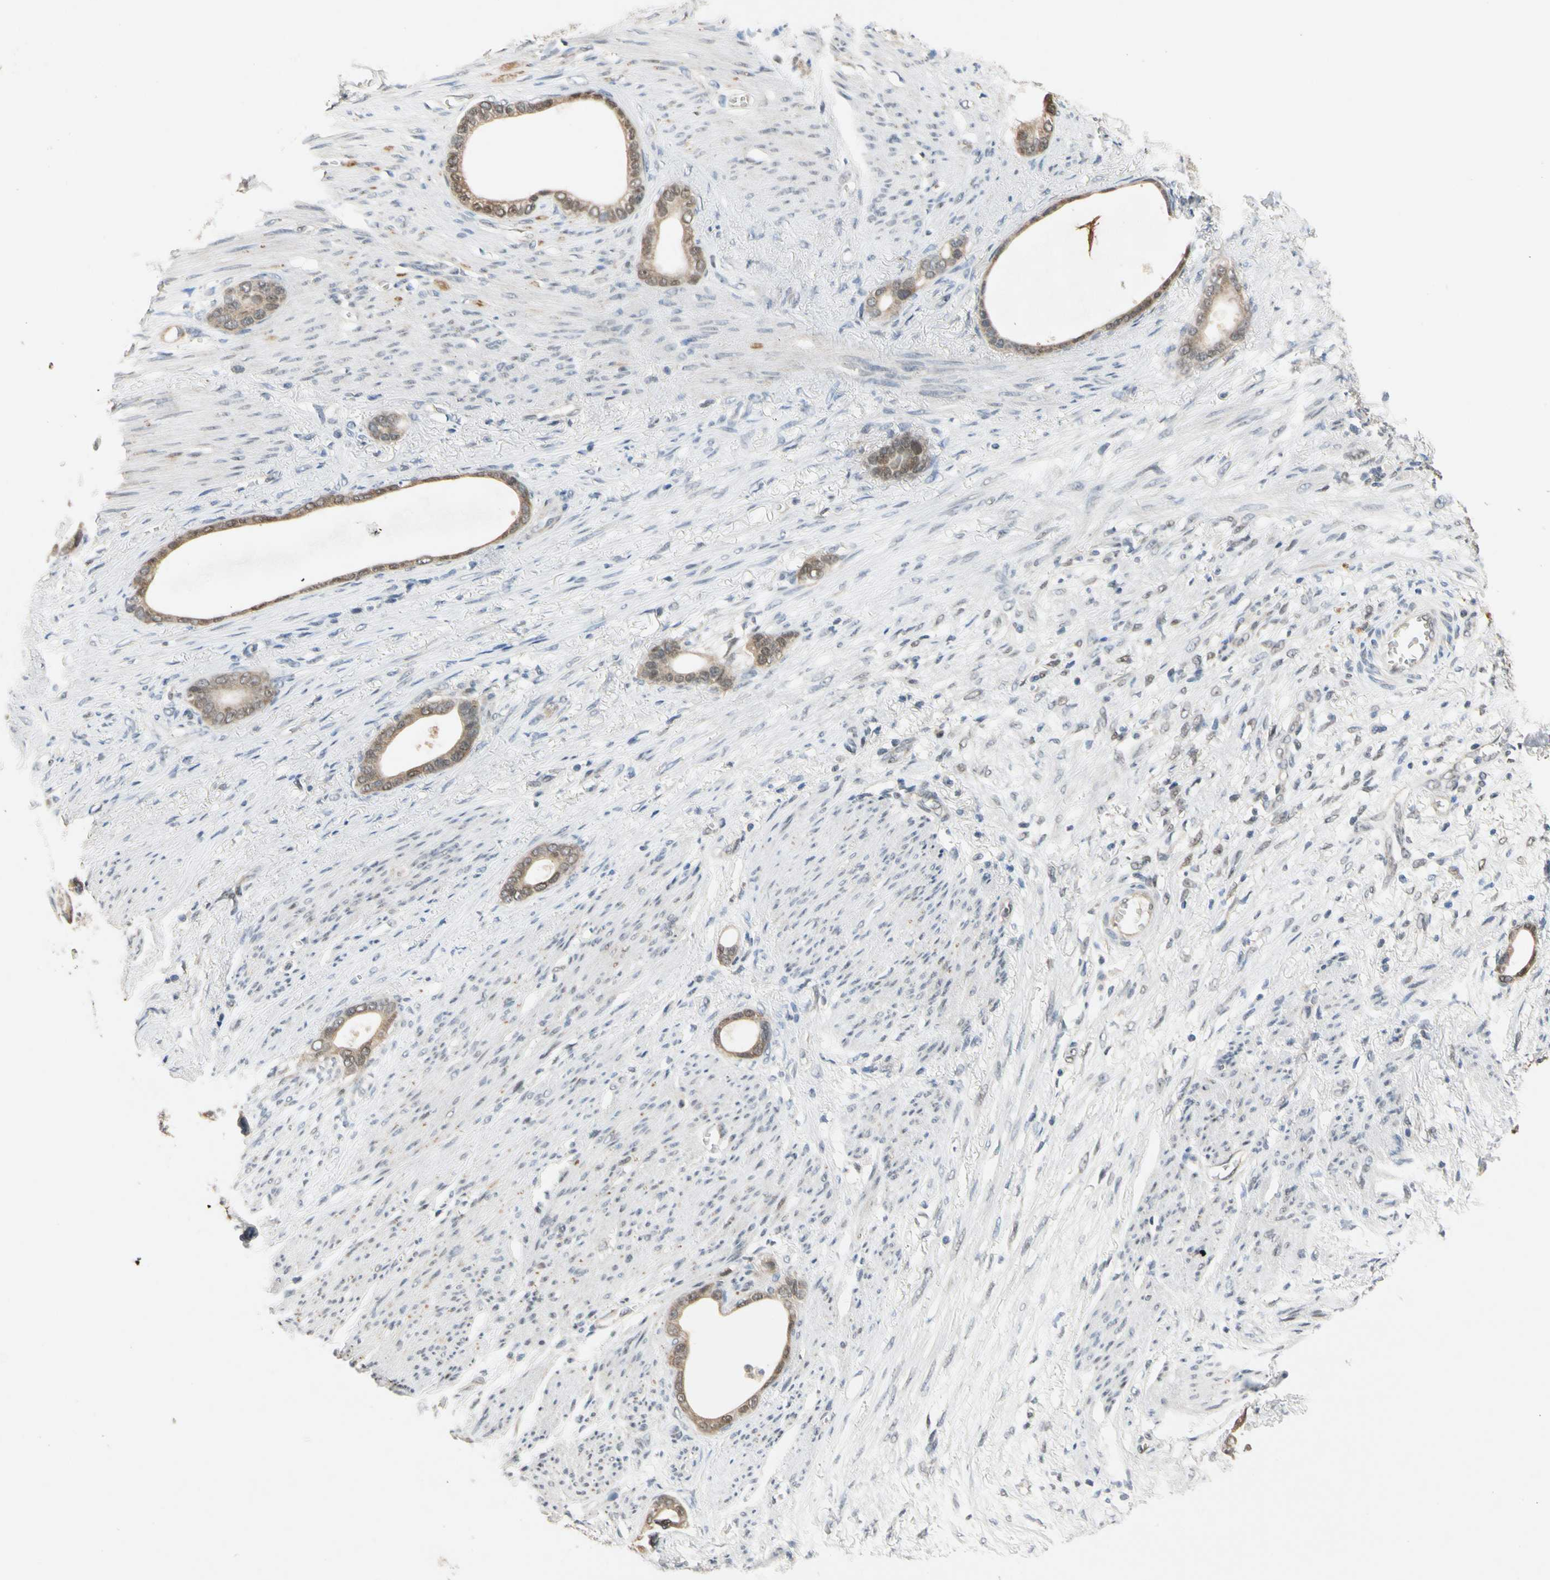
{"staining": {"intensity": "weak", "quantity": ">75%", "location": "cytoplasmic/membranous,nuclear"}, "tissue": "stomach cancer", "cell_type": "Tumor cells", "image_type": "cancer", "snomed": [{"axis": "morphology", "description": "Adenocarcinoma, NOS"}, {"axis": "topography", "description": "Stomach"}], "caption": "Protein staining exhibits weak cytoplasmic/membranous and nuclear staining in approximately >75% of tumor cells in stomach cancer.", "gene": "RIOX2", "patient": {"sex": "female", "age": 75}}